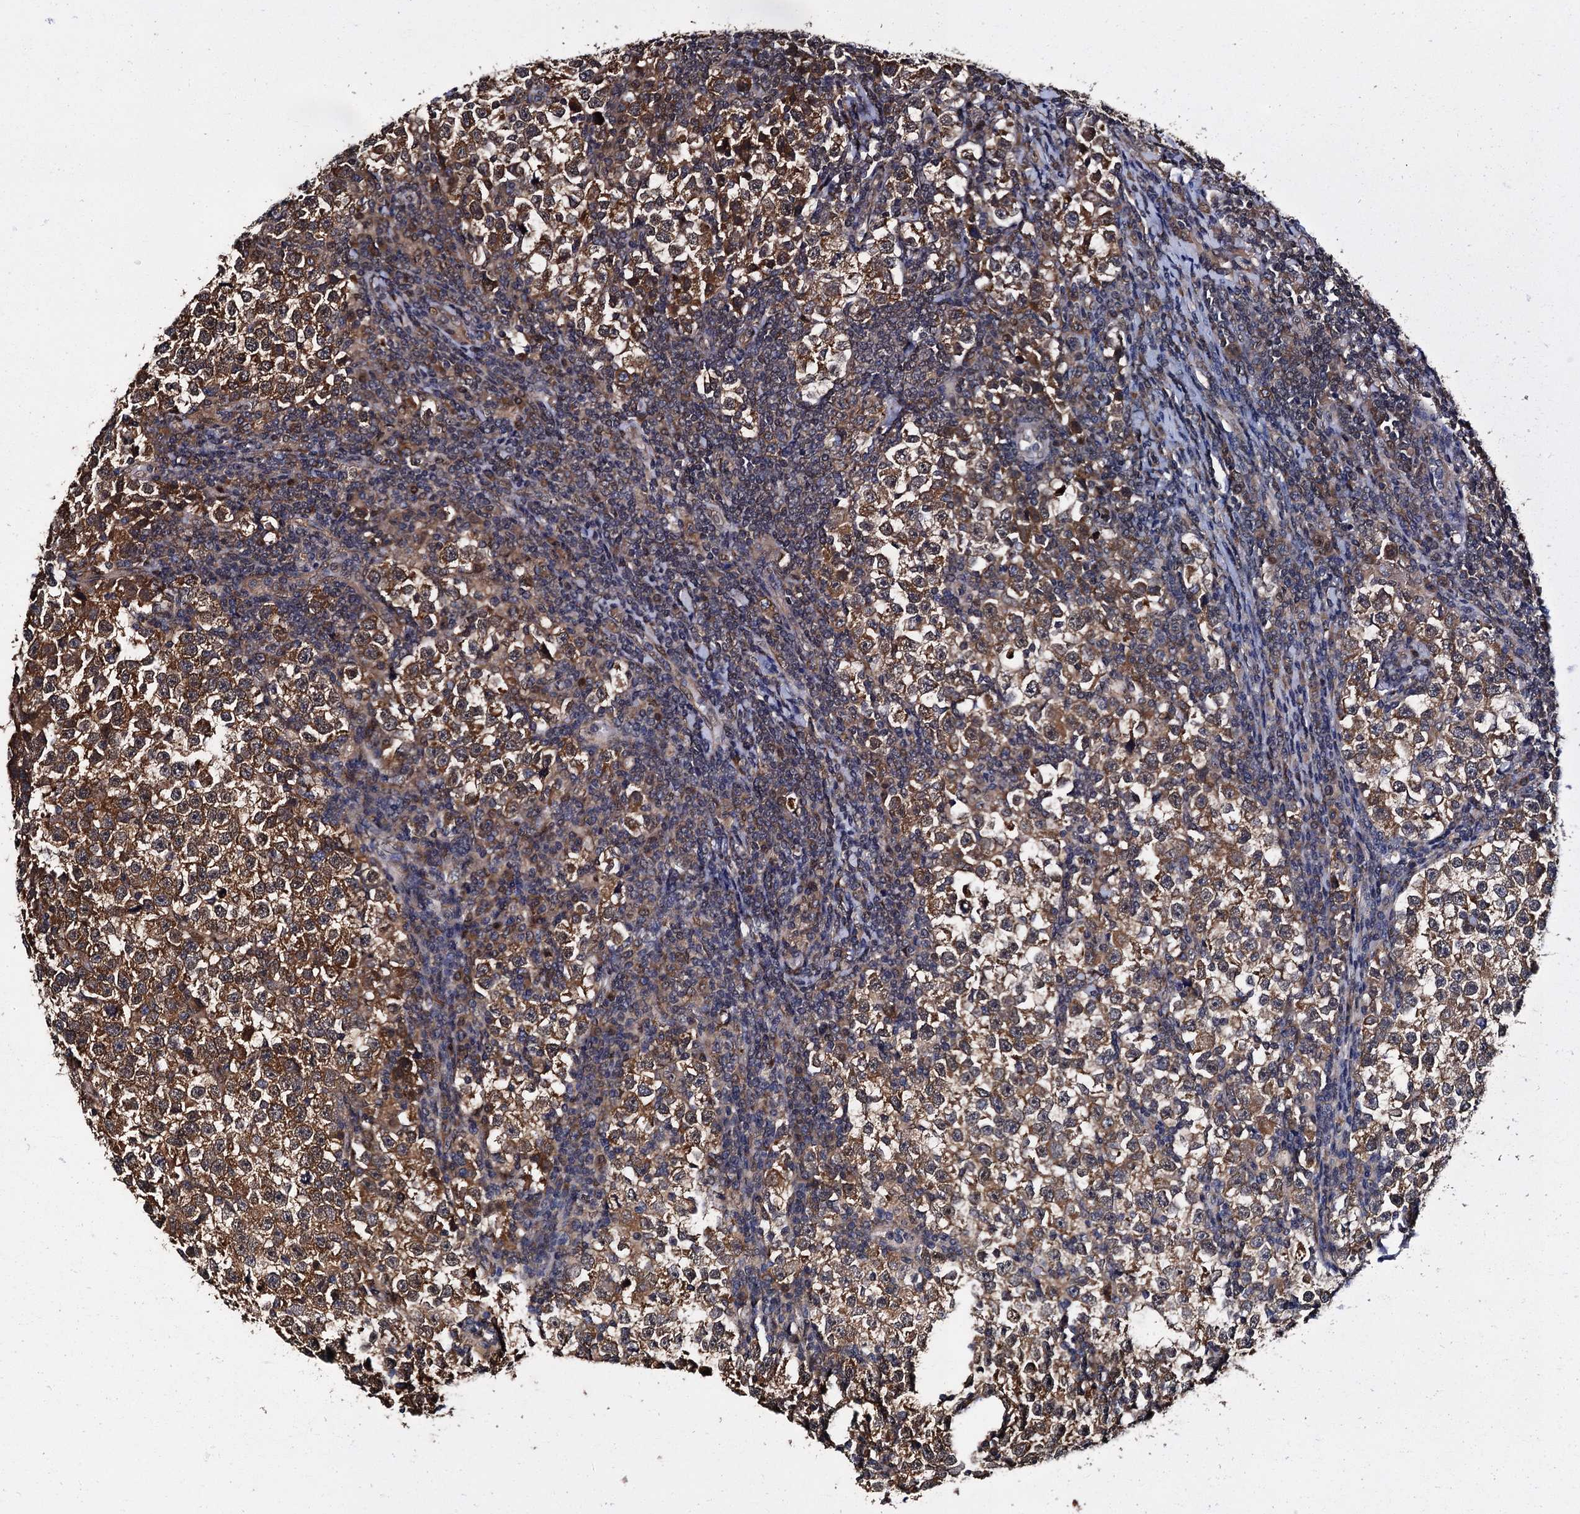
{"staining": {"intensity": "moderate", "quantity": ">75%", "location": "cytoplasmic/membranous"}, "tissue": "testis cancer", "cell_type": "Tumor cells", "image_type": "cancer", "snomed": [{"axis": "morphology", "description": "Normal tissue, NOS"}, {"axis": "morphology", "description": "Seminoma, NOS"}, {"axis": "topography", "description": "Testis"}], "caption": "Protein staining reveals moderate cytoplasmic/membranous positivity in about >75% of tumor cells in testis cancer. The staining was performed using DAB, with brown indicating positive protein expression. Nuclei are stained blue with hematoxylin.", "gene": "MIER2", "patient": {"sex": "male", "age": 43}}